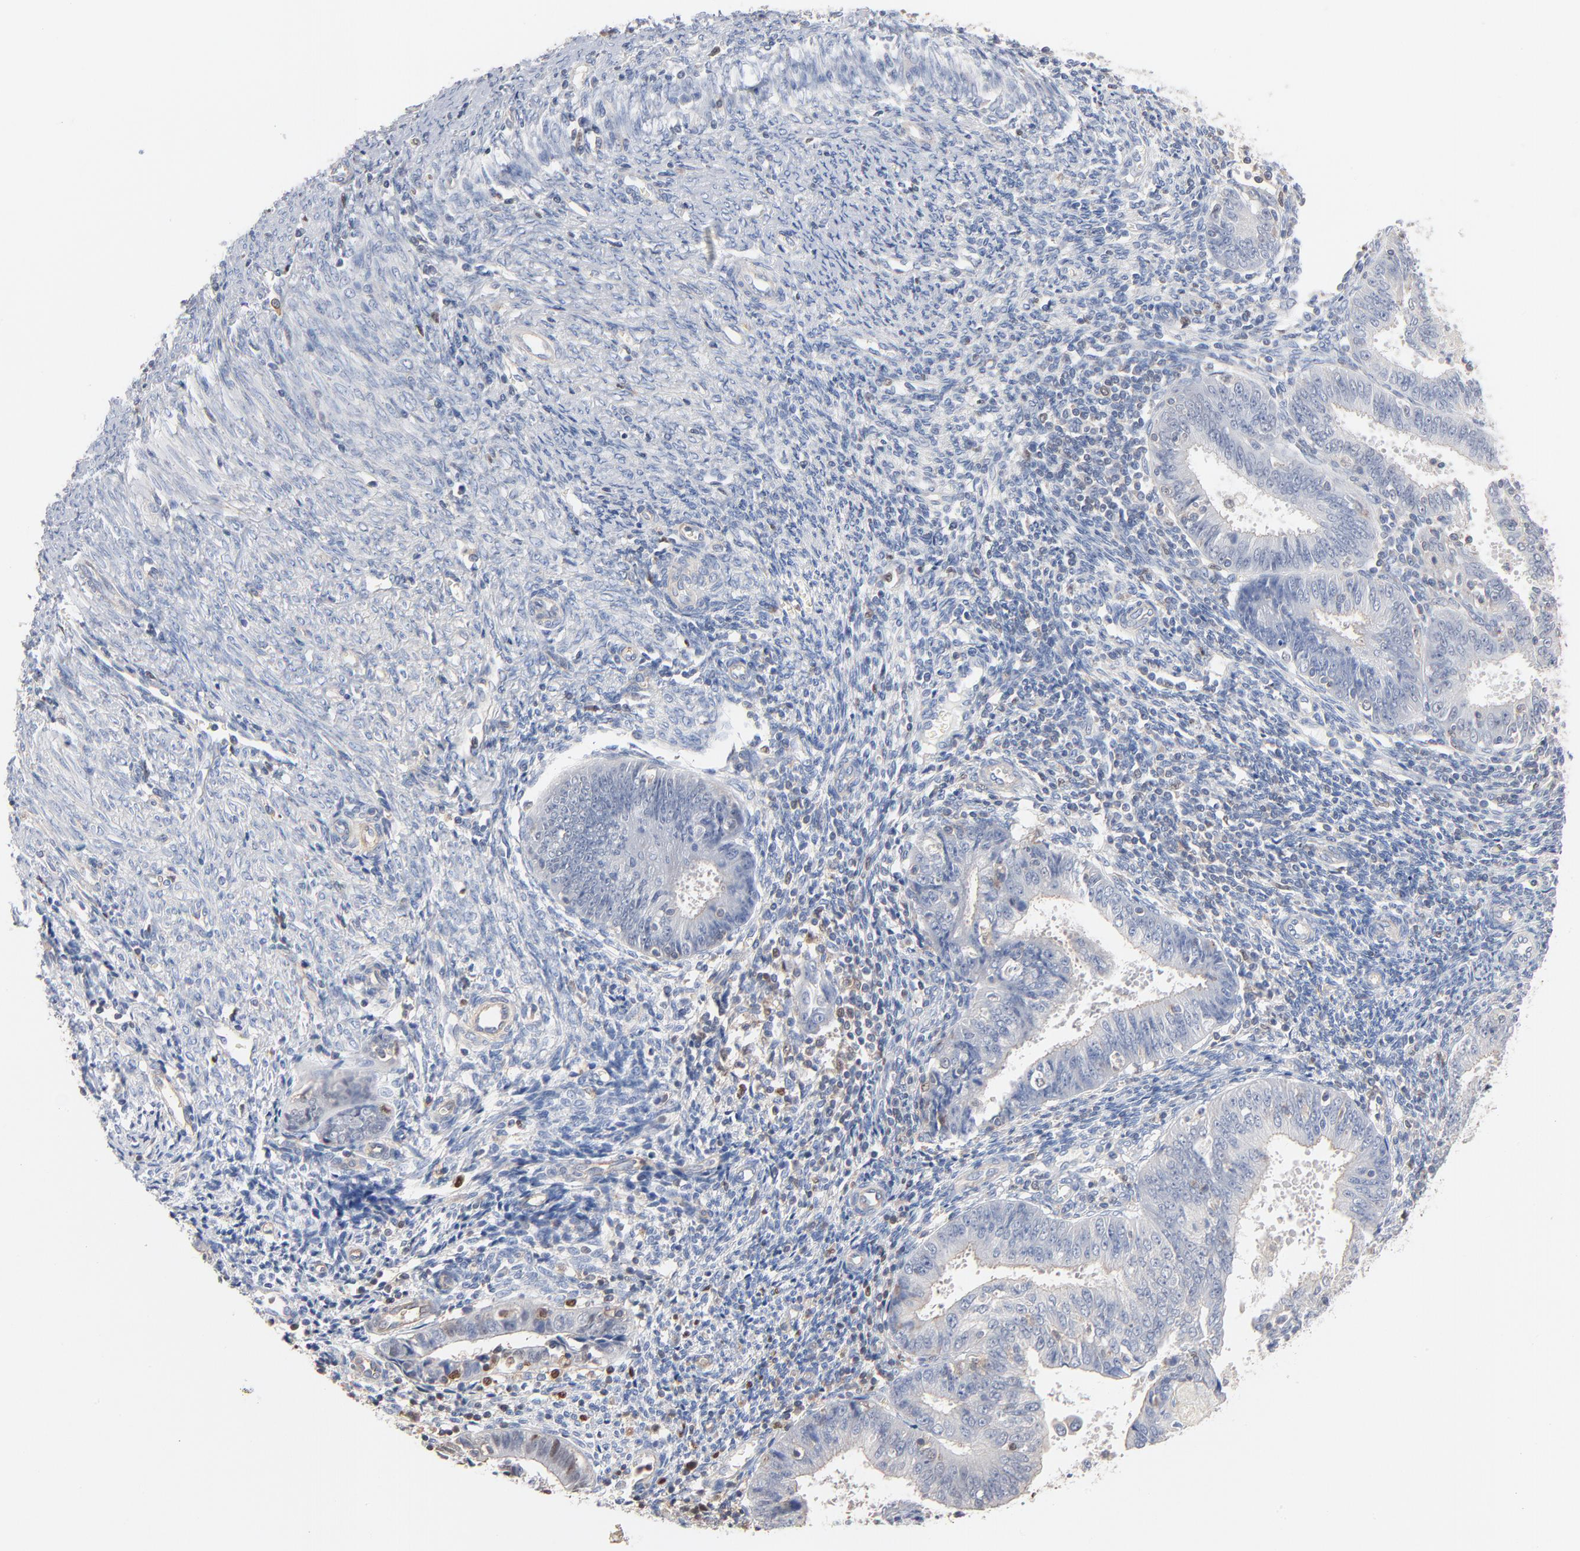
{"staining": {"intensity": "negative", "quantity": "none", "location": "none"}, "tissue": "endometrial cancer", "cell_type": "Tumor cells", "image_type": "cancer", "snomed": [{"axis": "morphology", "description": "Adenocarcinoma, NOS"}, {"axis": "topography", "description": "Endometrium"}], "caption": "Adenocarcinoma (endometrial) stained for a protein using immunohistochemistry (IHC) reveals no staining tumor cells.", "gene": "ARHGEF6", "patient": {"sex": "female", "age": 42}}